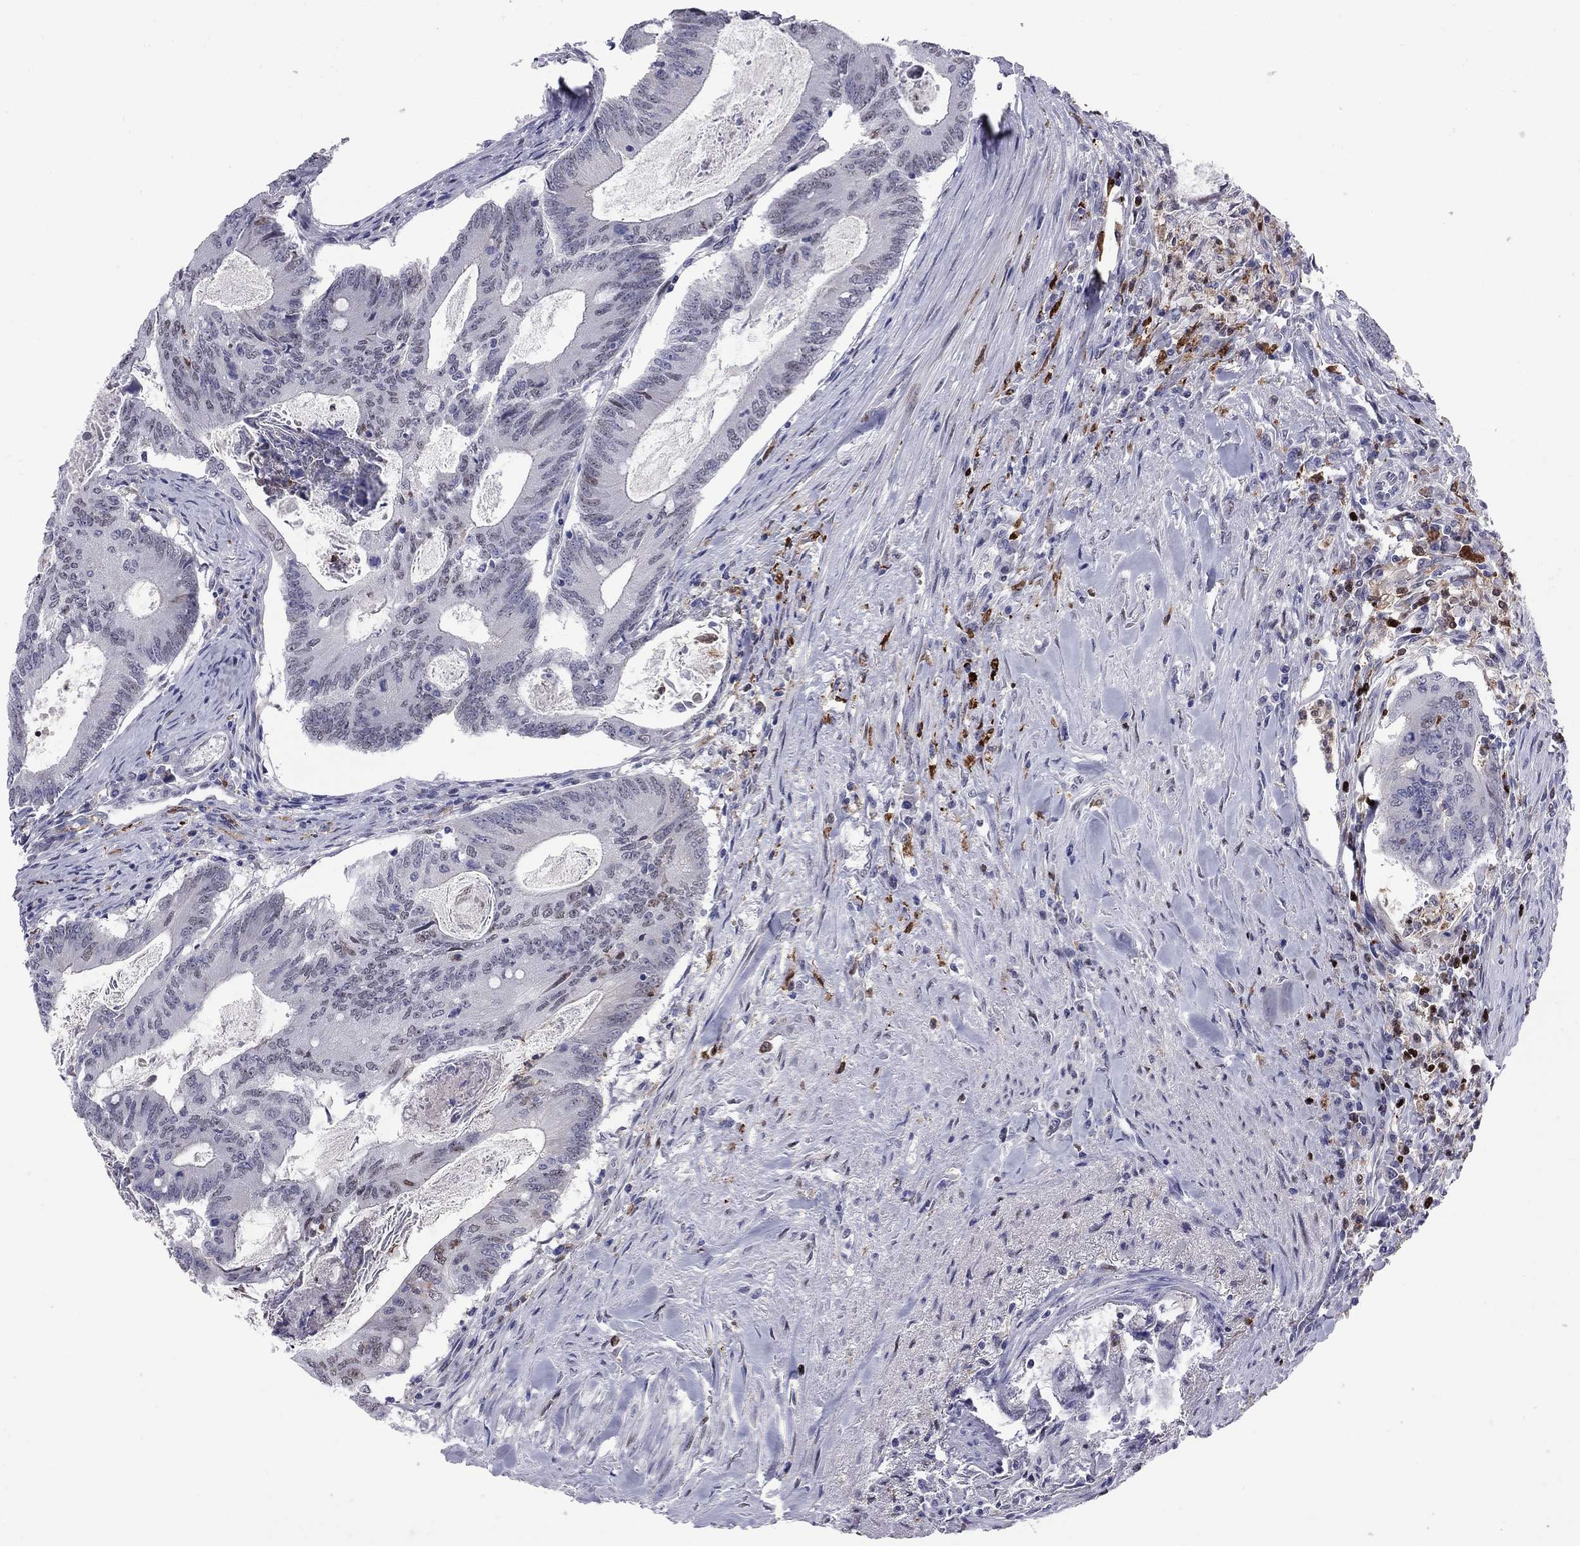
{"staining": {"intensity": "weak", "quantity": "<25%", "location": "nuclear"}, "tissue": "colorectal cancer", "cell_type": "Tumor cells", "image_type": "cancer", "snomed": [{"axis": "morphology", "description": "Adenocarcinoma, NOS"}, {"axis": "topography", "description": "Colon"}], "caption": "A high-resolution micrograph shows immunohistochemistry staining of colorectal cancer (adenocarcinoma), which reveals no significant staining in tumor cells. (DAB IHC, high magnification).", "gene": "PCGF3", "patient": {"sex": "female", "age": 70}}